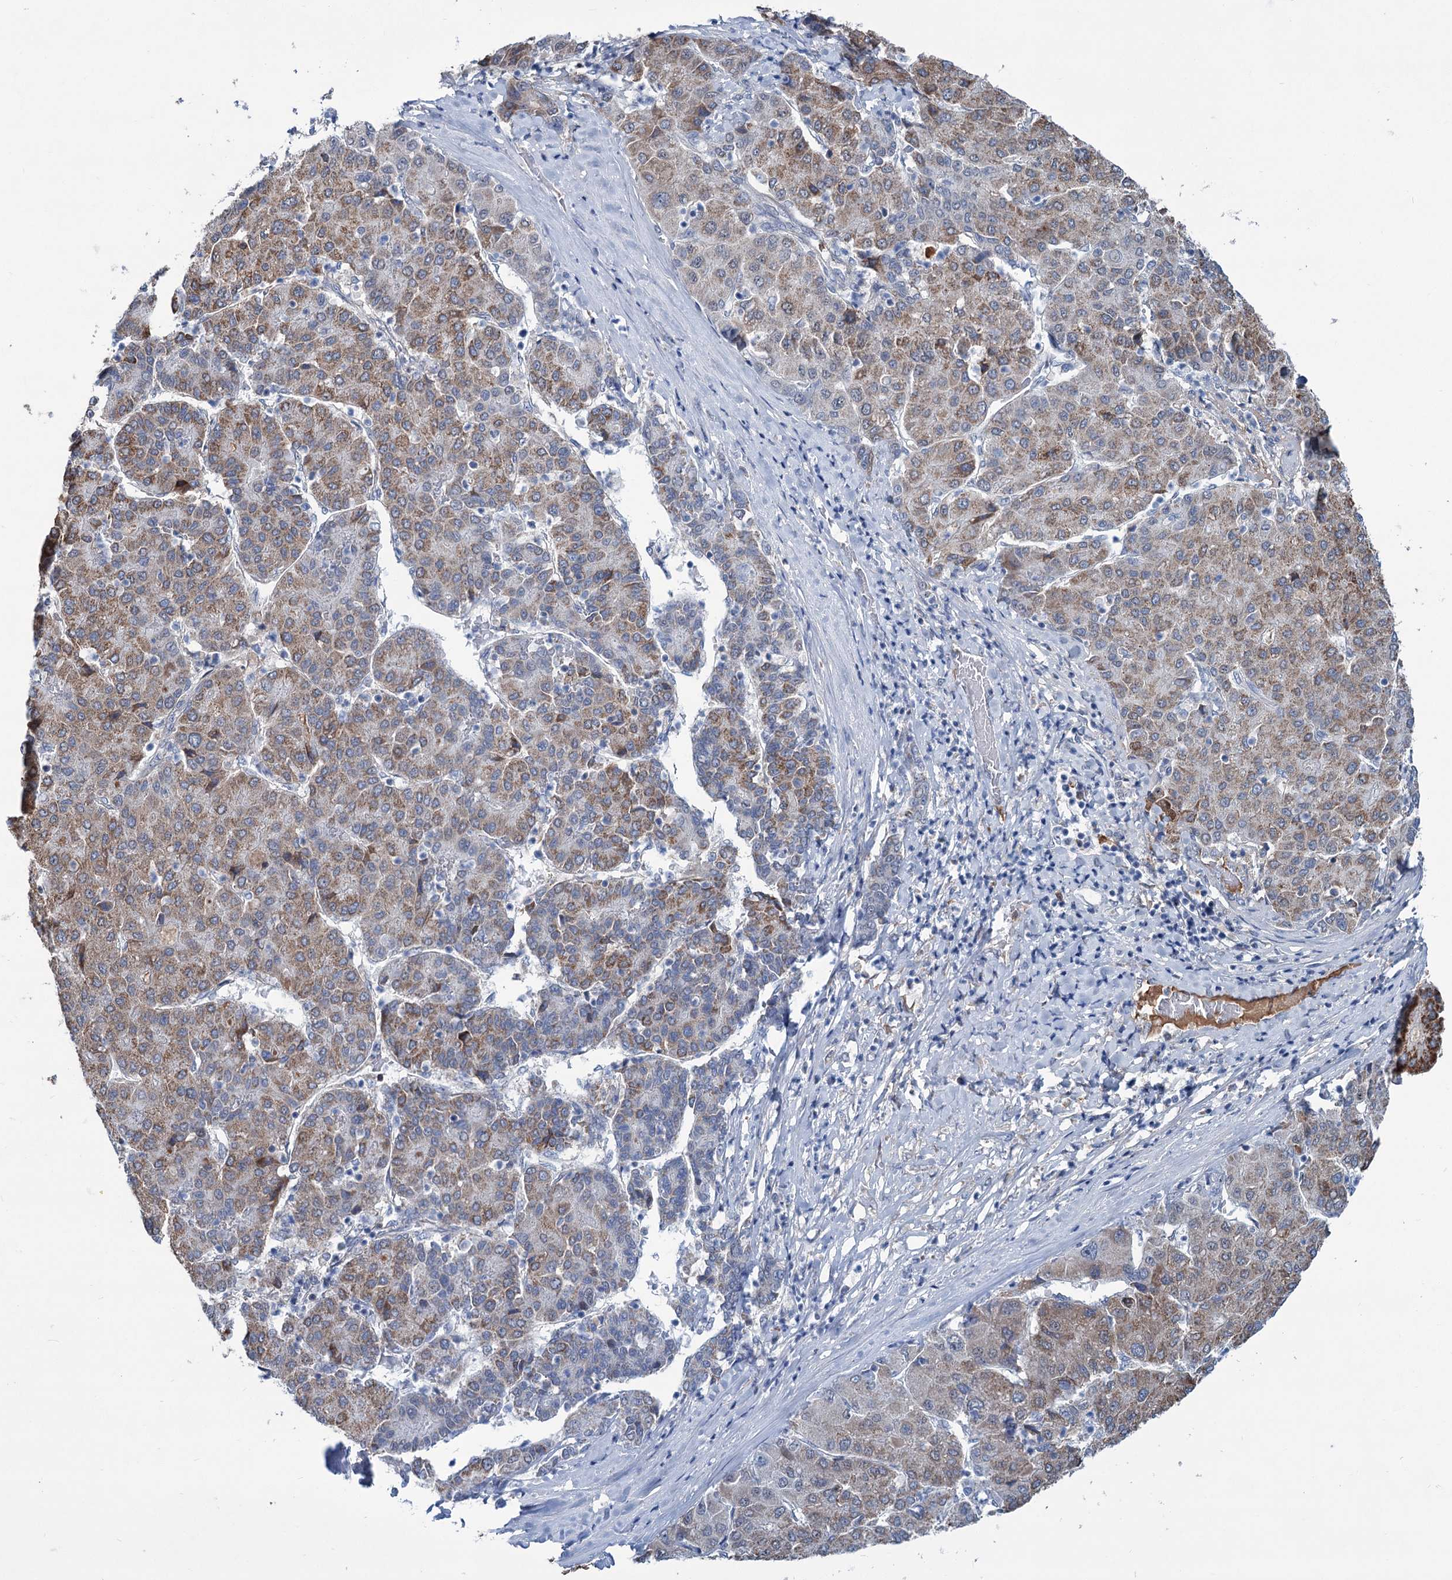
{"staining": {"intensity": "moderate", "quantity": "25%-75%", "location": "cytoplasmic/membranous"}, "tissue": "liver cancer", "cell_type": "Tumor cells", "image_type": "cancer", "snomed": [{"axis": "morphology", "description": "Carcinoma, Hepatocellular, NOS"}, {"axis": "topography", "description": "Liver"}], "caption": "Tumor cells show moderate cytoplasmic/membranous expression in approximately 25%-75% of cells in liver hepatocellular carcinoma. (brown staining indicates protein expression, while blue staining denotes nuclei).", "gene": "LPIN1", "patient": {"sex": "male", "age": 65}}